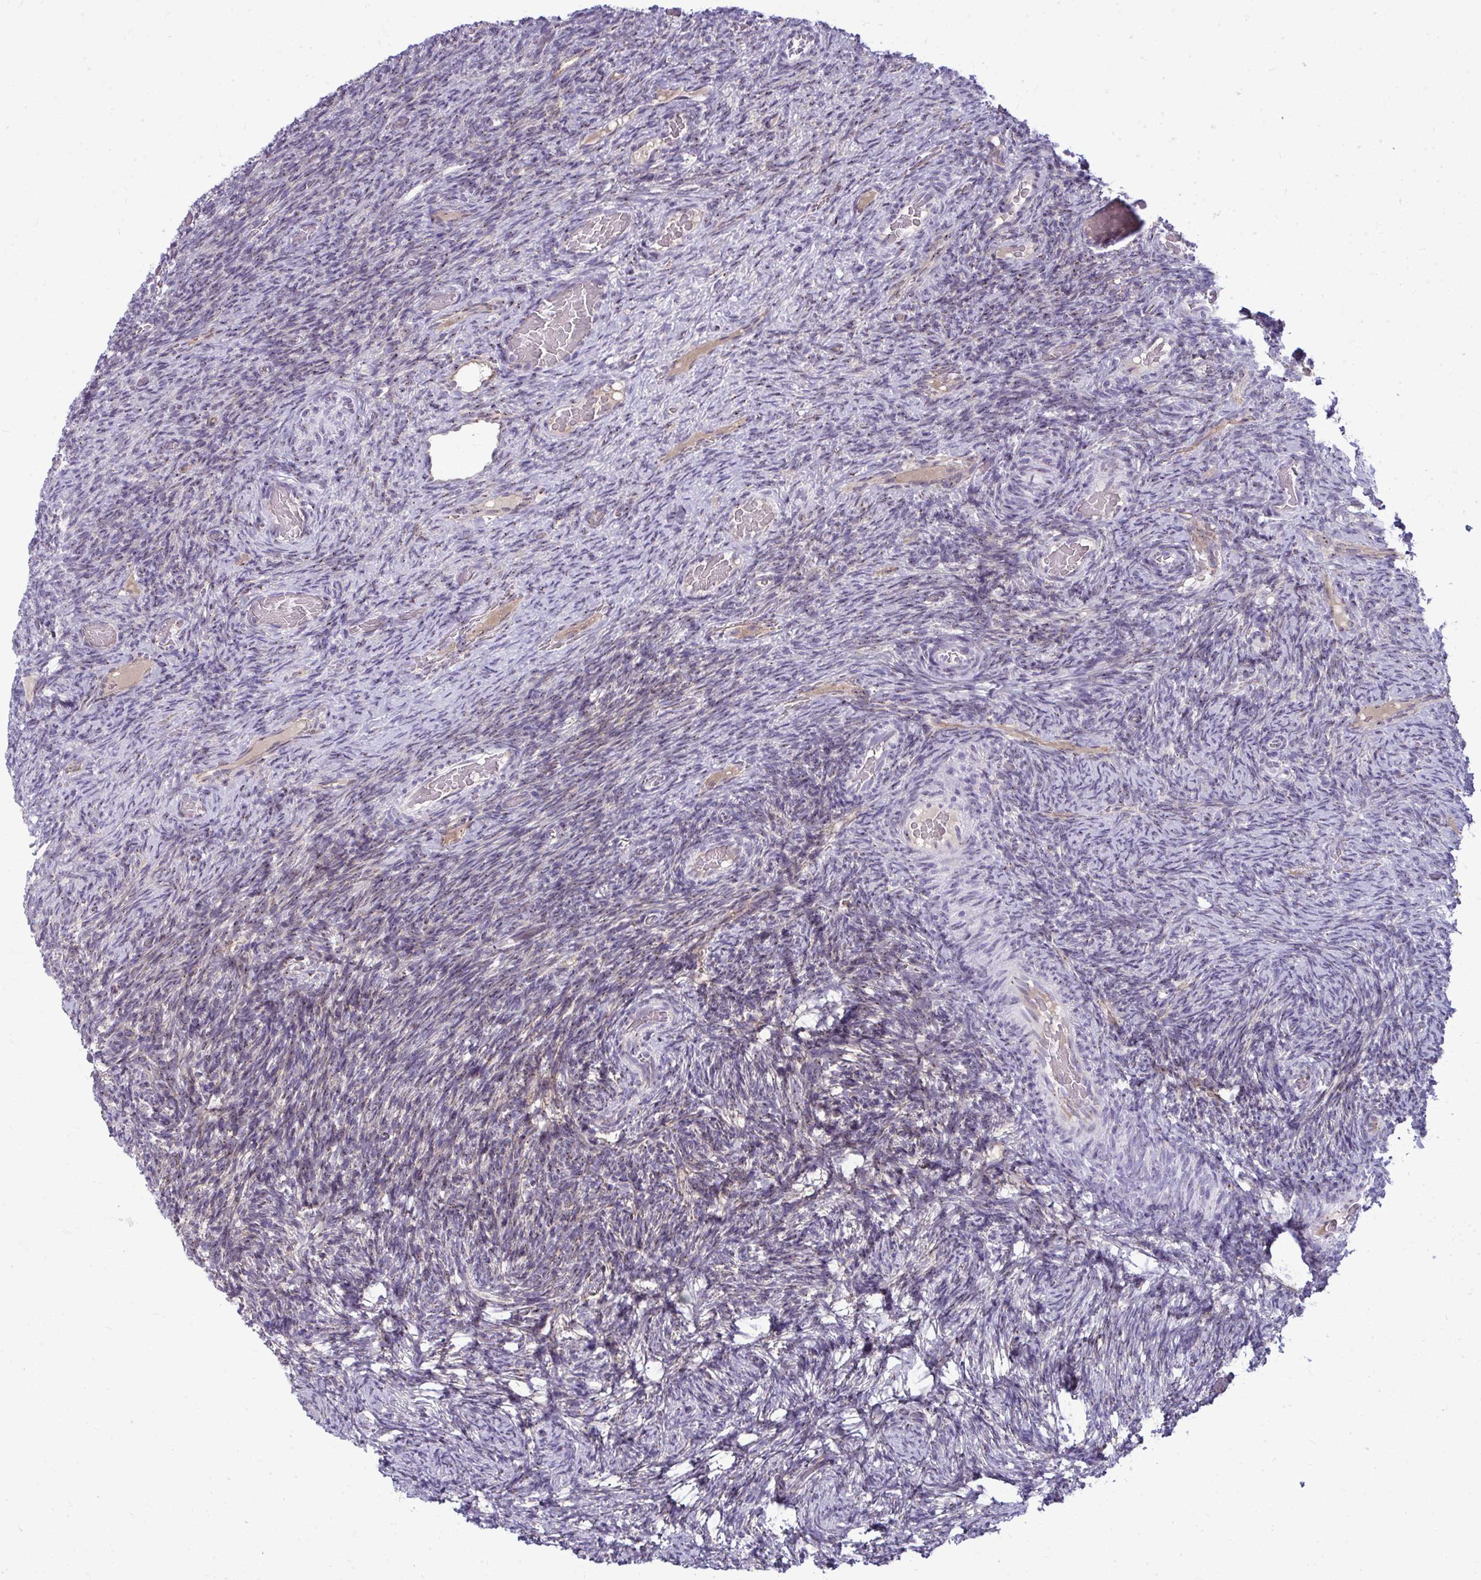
{"staining": {"intensity": "negative", "quantity": "none", "location": "none"}, "tissue": "ovary", "cell_type": "Ovarian stroma cells", "image_type": "normal", "snomed": [{"axis": "morphology", "description": "Normal tissue, NOS"}, {"axis": "topography", "description": "Ovary"}], "caption": "This image is of benign ovary stained with immunohistochemistry (IHC) to label a protein in brown with the nuclei are counter-stained blue. There is no staining in ovarian stroma cells.", "gene": "DTX4", "patient": {"sex": "female", "age": 34}}